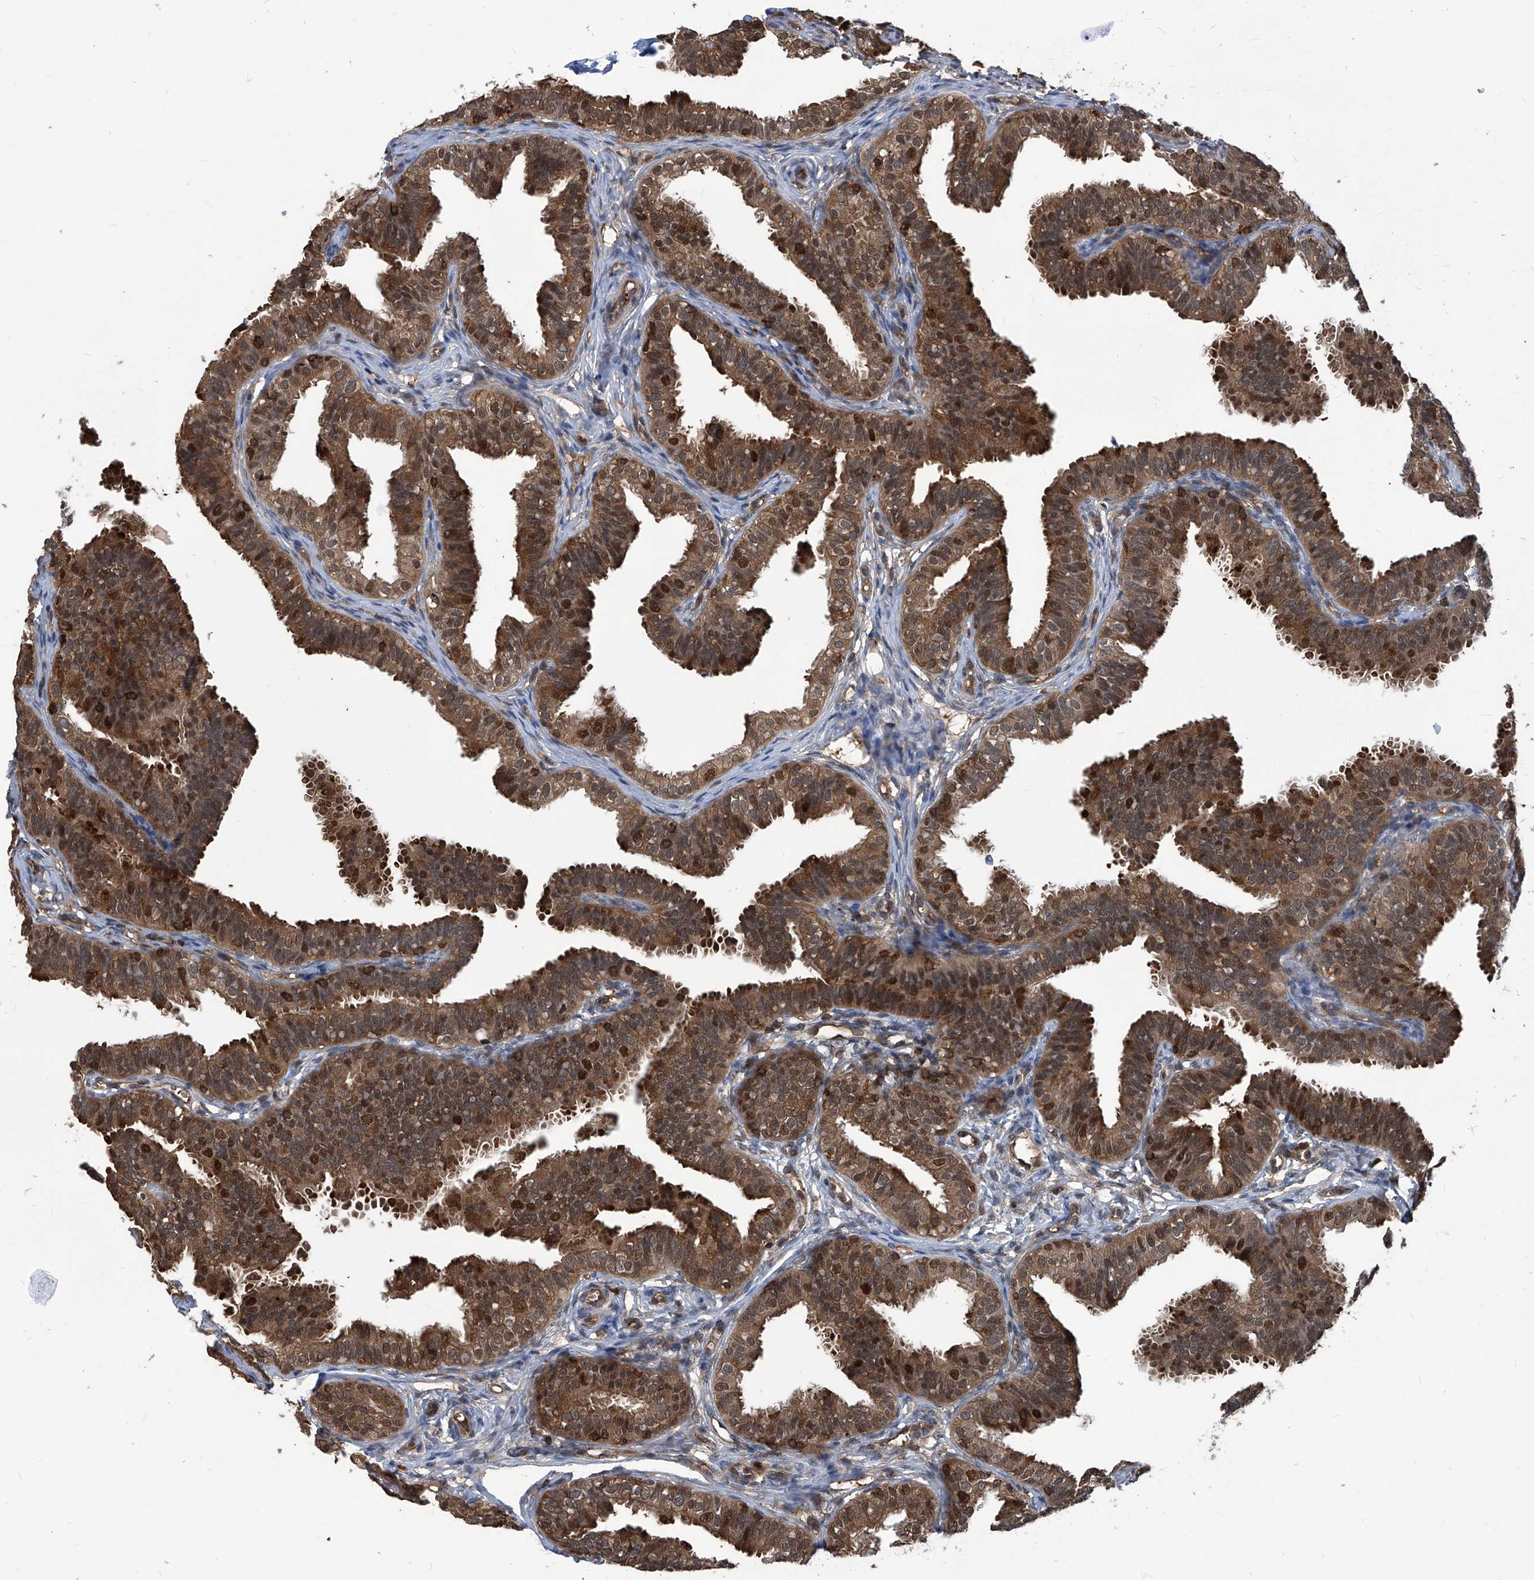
{"staining": {"intensity": "strong", "quantity": ">75%", "location": "cytoplasmic/membranous,nuclear"}, "tissue": "fallopian tube", "cell_type": "Glandular cells", "image_type": "normal", "snomed": [{"axis": "morphology", "description": "Normal tissue, NOS"}, {"axis": "topography", "description": "Fallopian tube"}], "caption": "Brown immunohistochemical staining in benign fallopian tube shows strong cytoplasmic/membranous,nuclear staining in approximately >75% of glandular cells. The protein of interest is stained brown, and the nuclei are stained in blue (DAB (3,3'-diaminobenzidine) IHC with brightfield microscopy, high magnification).", "gene": "PSMB1", "patient": {"sex": "female", "age": 35}}